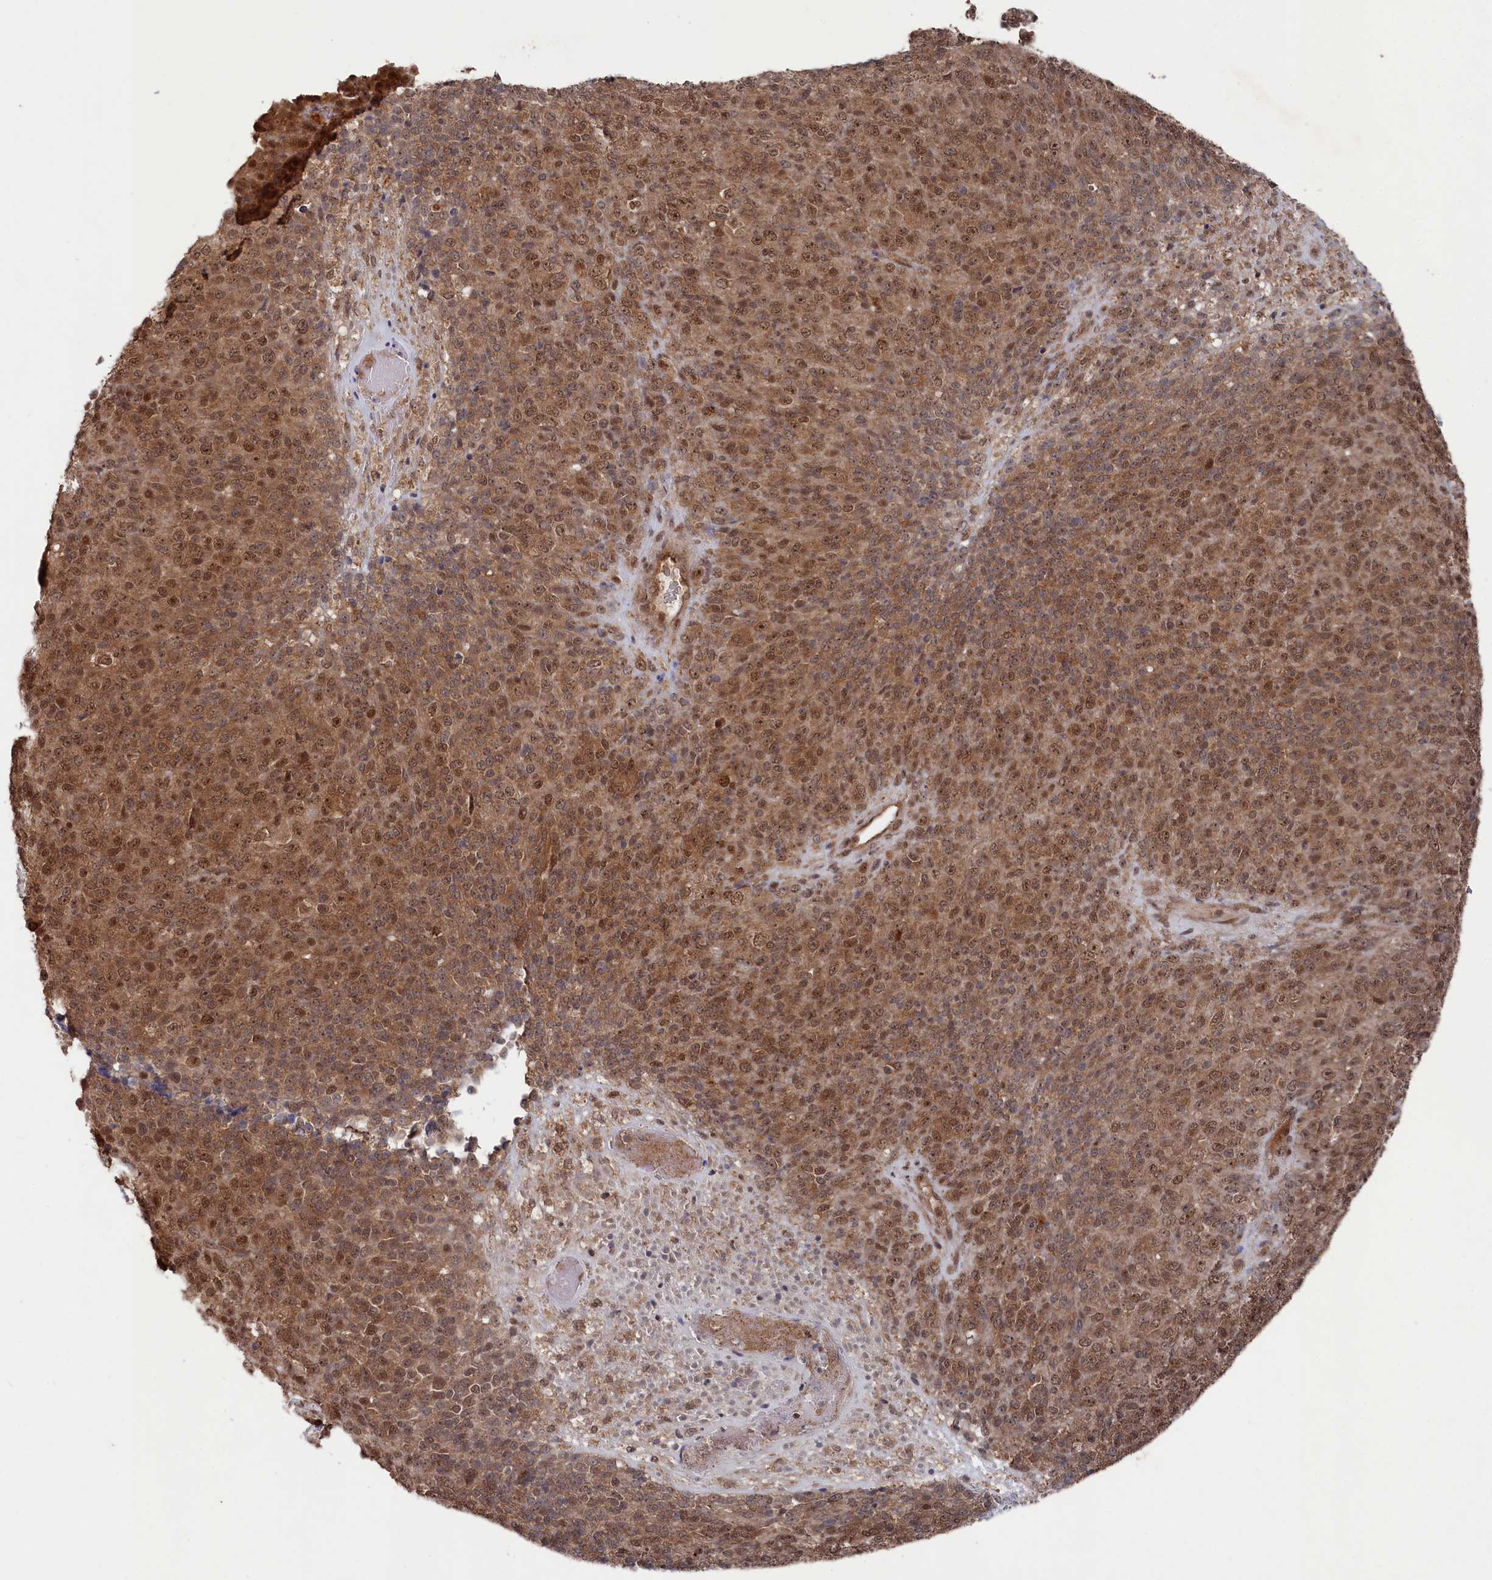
{"staining": {"intensity": "moderate", "quantity": ">75%", "location": "cytoplasmic/membranous,nuclear"}, "tissue": "melanoma", "cell_type": "Tumor cells", "image_type": "cancer", "snomed": [{"axis": "morphology", "description": "Malignant melanoma, Metastatic site"}, {"axis": "topography", "description": "Brain"}], "caption": "Immunohistochemical staining of melanoma exhibits medium levels of moderate cytoplasmic/membranous and nuclear positivity in about >75% of tumor cells.", "gene": "BORCS7", "patient": {"sex": "female", "age": 56}}